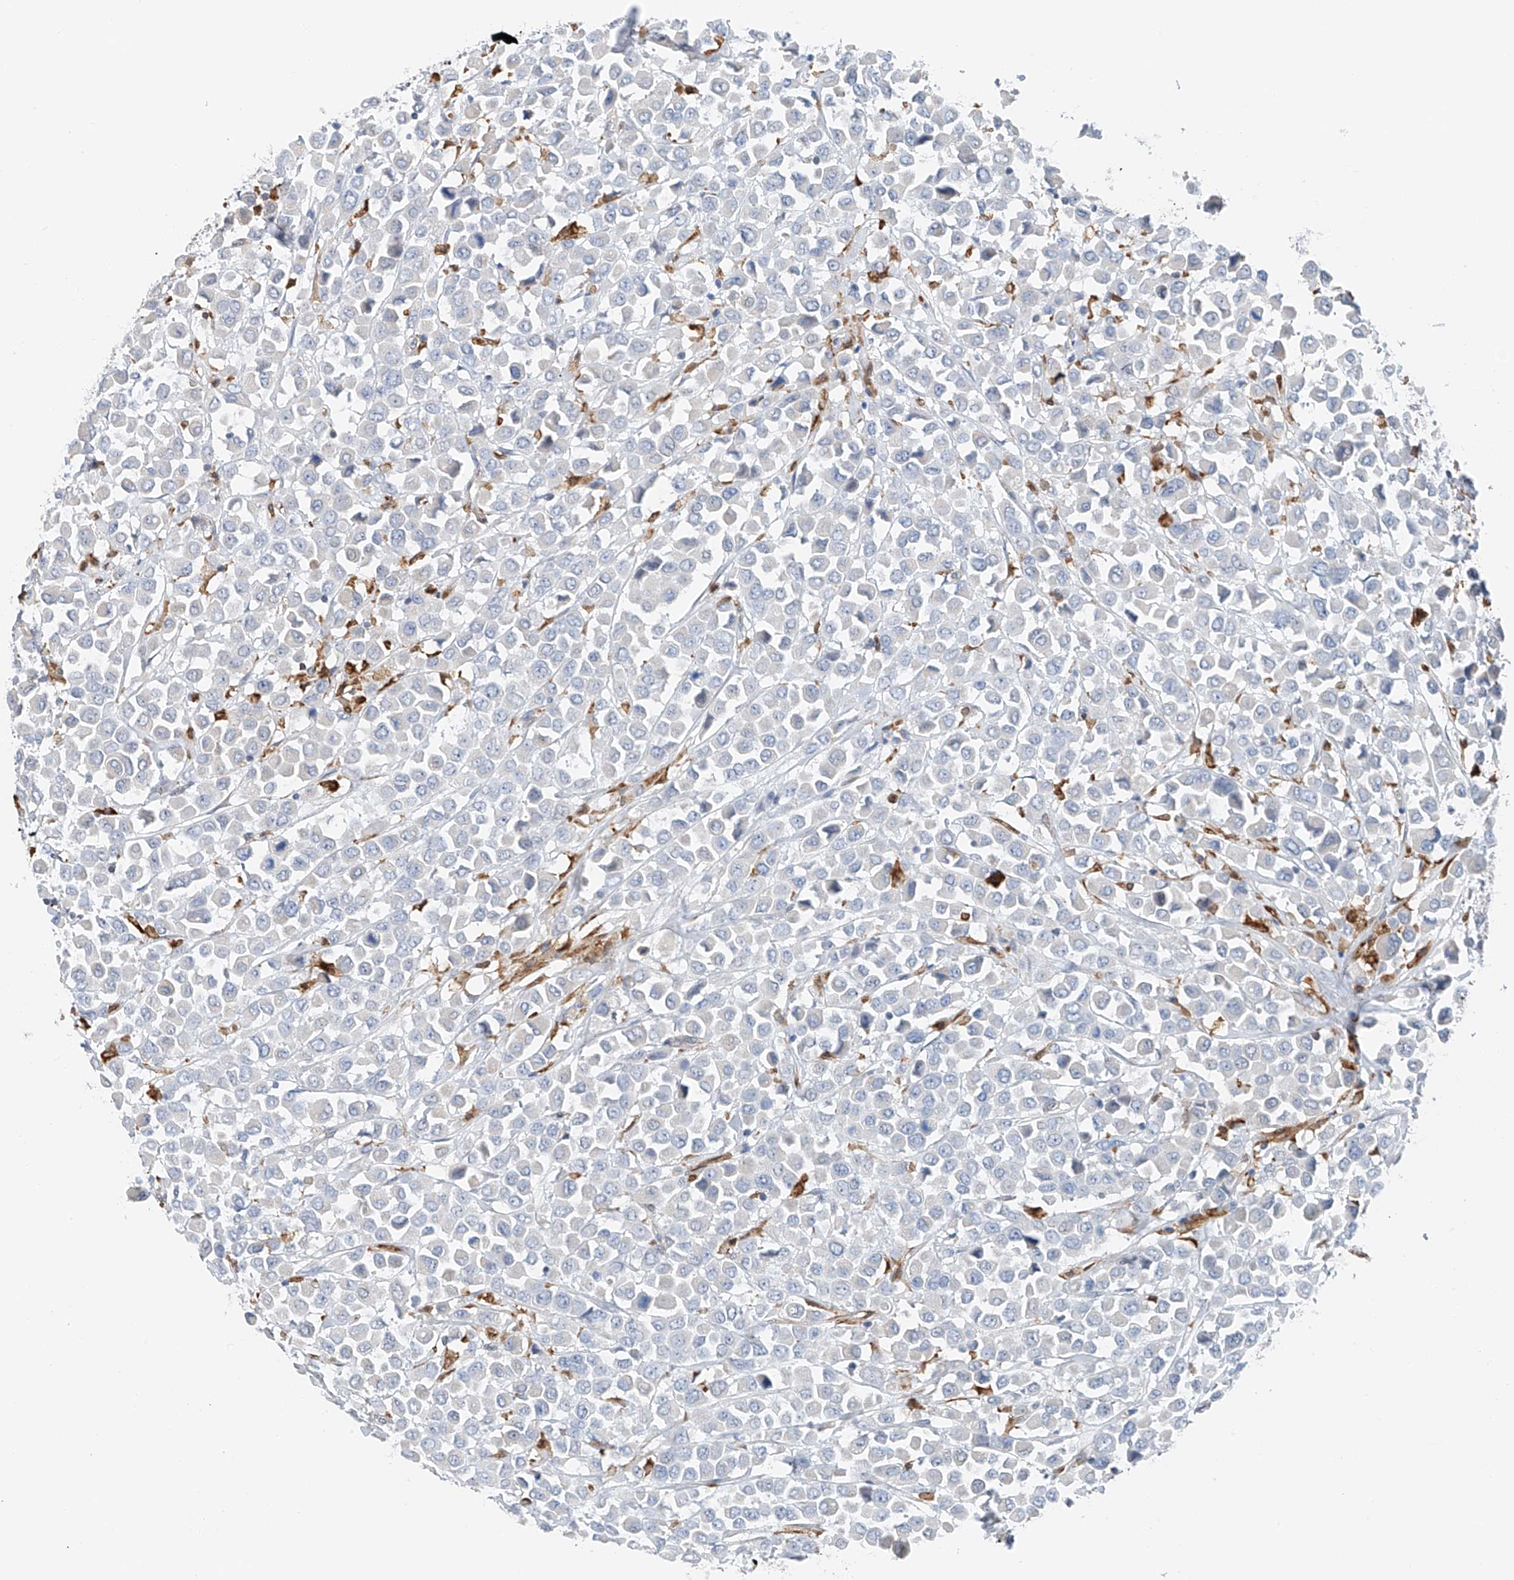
{"staining": {"intensity": "negative", "quantity": "none", "location": "none"}, "tissue": "breast cancer", "cell_type": "Tumor cells", "image_type": "cancer", "snomed": [{"axis": "morphology", "description": "Duct carcinoma"}, {"axis": "topography", "description": "Breast"}], "caption": "IHC micrograph of neoplastic tissue: human breast invasive ductal carcinoma stained with DAB (3,3'-diaminobenzidine) demonstrates no significant protein expression in tumor cells. (Brightfield microscopy of DAB (3,3'-diaminobenzidine) IHC at high magnification).", "gene": "TBXAS1", "patient": {"sex": "female", "age": 61}}